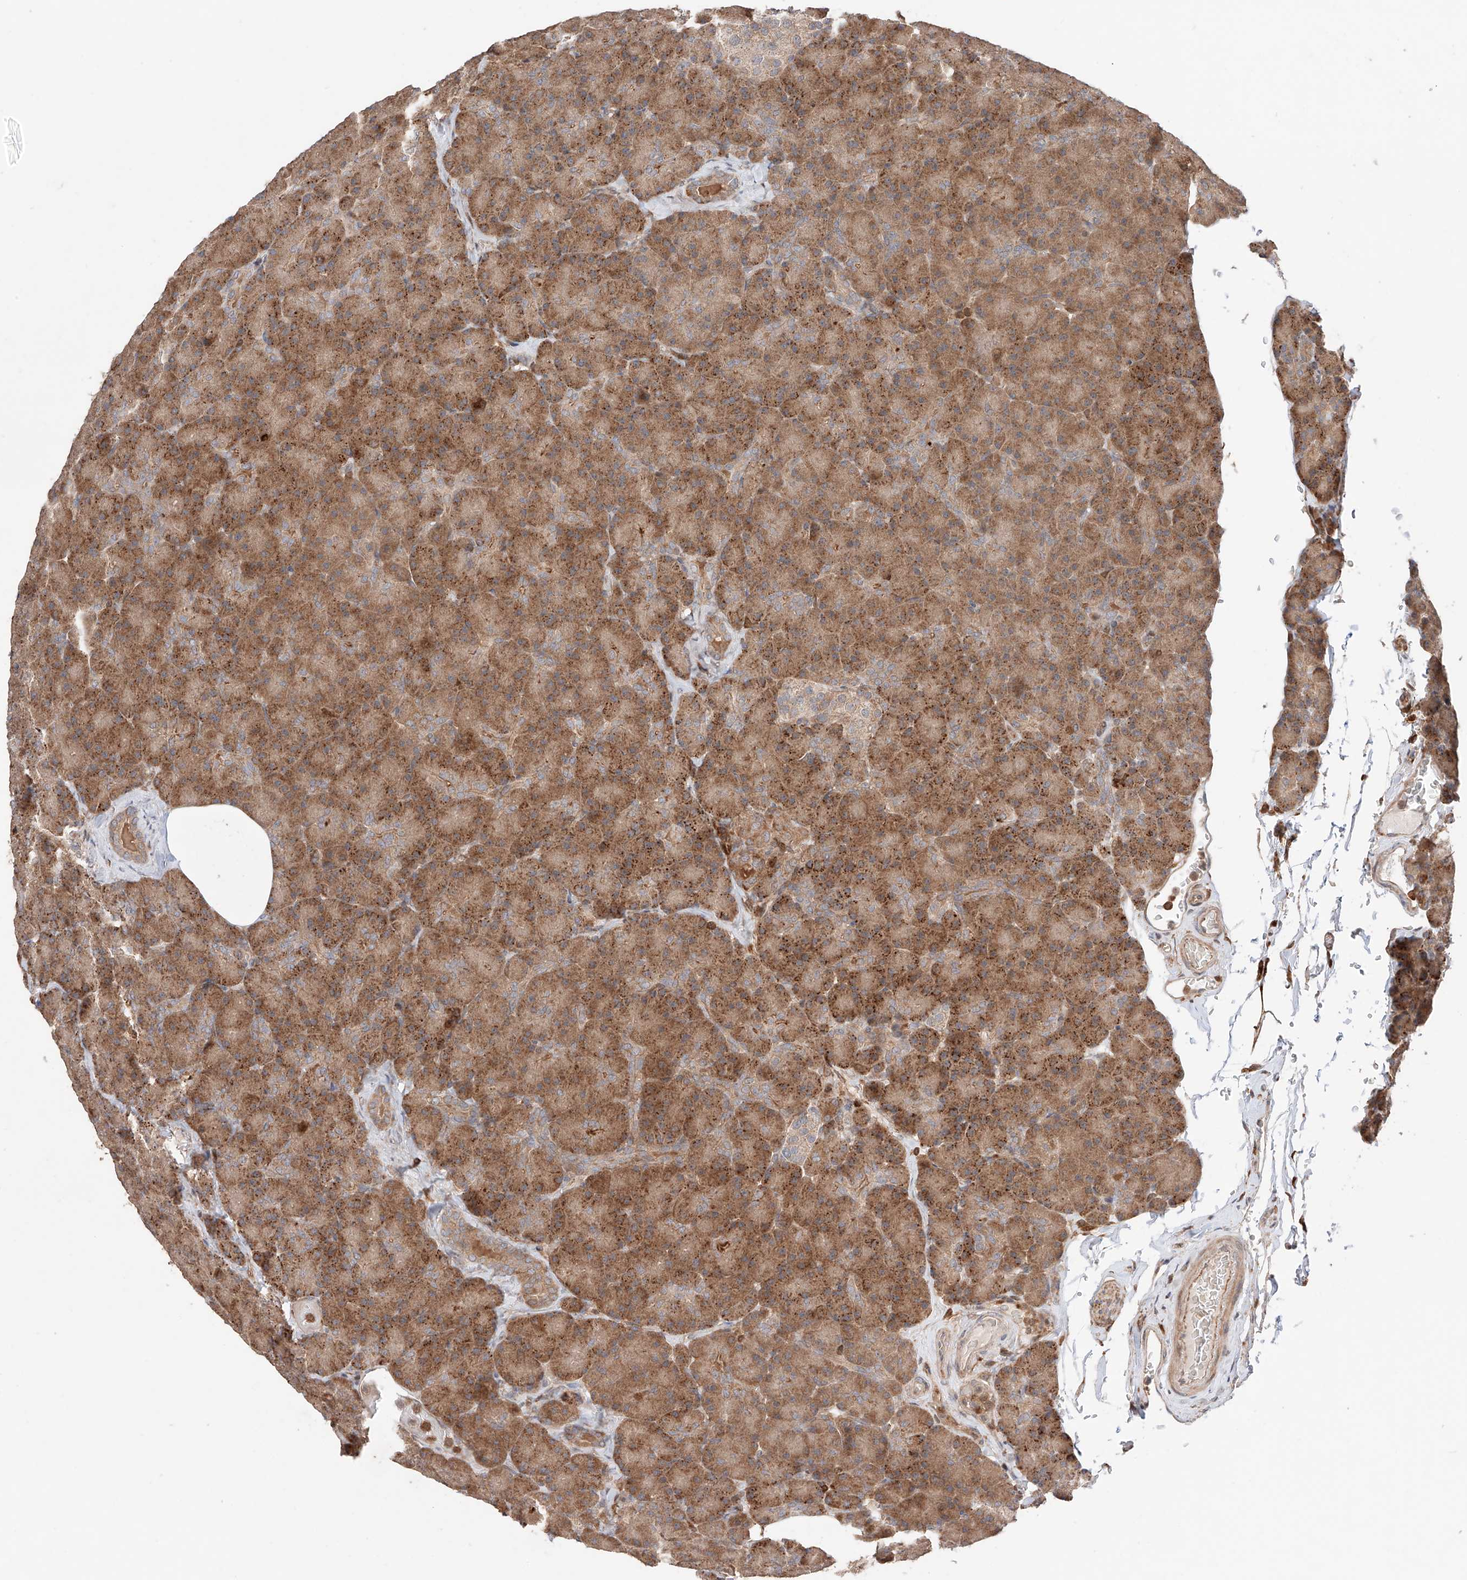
{"staining": {"intensity": "moderate", "quantity": ">75%", "location": "cytoplasmic/membranous"}, "tissue": "pancreas", "cell_type": "Exocrine glandular cells", "image_type": "normal", "snomed": [{"axis": "morphology", "description": "Normal tissue, NOS"}, {"axis": "topography", "description": "Pancreas"}], "caption": "This image exhibits unremarkable pancreas stained with immunohistochemistry (IHC) to label a protein in brown. The cytoplasmic/membranous of exocrine glandular cells show moderate positivity for the protein. Nuclei are counter-stained blue.", "gene": "IGSF22", "patient": {"sex": "female", "age": 43}}